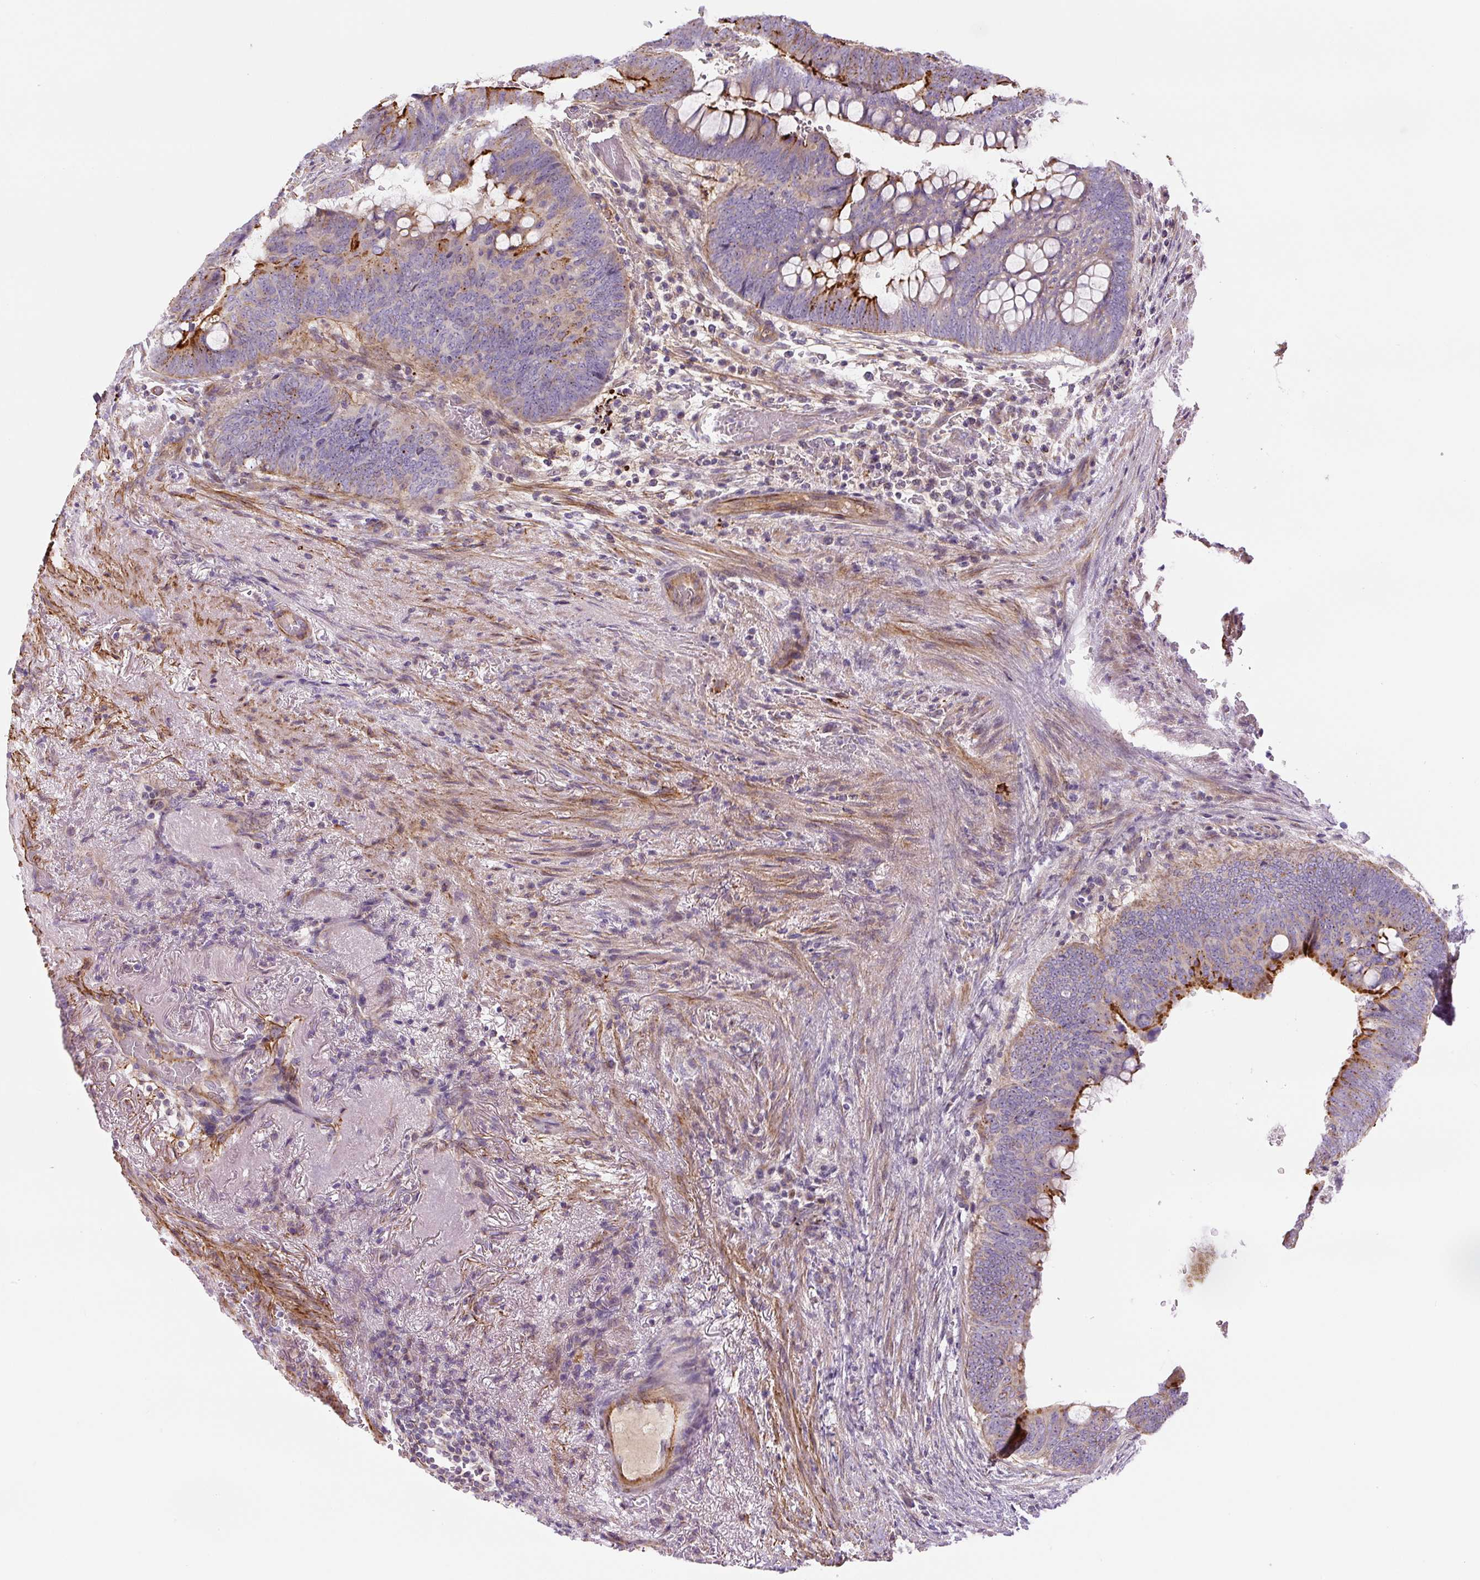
{"staining": {"intensity": "strong", "quantity": "25%-75%", "location": "cytoplasmic/membranous"}, "tissue": "colorectal cancer", "cell_type": "Tumor cells", "image_type": "cancer", "snomed": [{"axis": "morphology", "description": "Normal tissue, NOS"}, {"axis": "morphology", "description": "Adenocarcinoma, NOS"}, {"axis": "topography", "description": "Rectum"}, {"axis": "topography", "description": "Peripheral nerve tissue"}], "caption": "Strong cytoplasmic/membranous expression is appreciated in about 25%-75% of tumor cells in colorectal adenocarcinoma.", "gene": "CCNI2", "patient": {"sex": "male", "age": 92}}